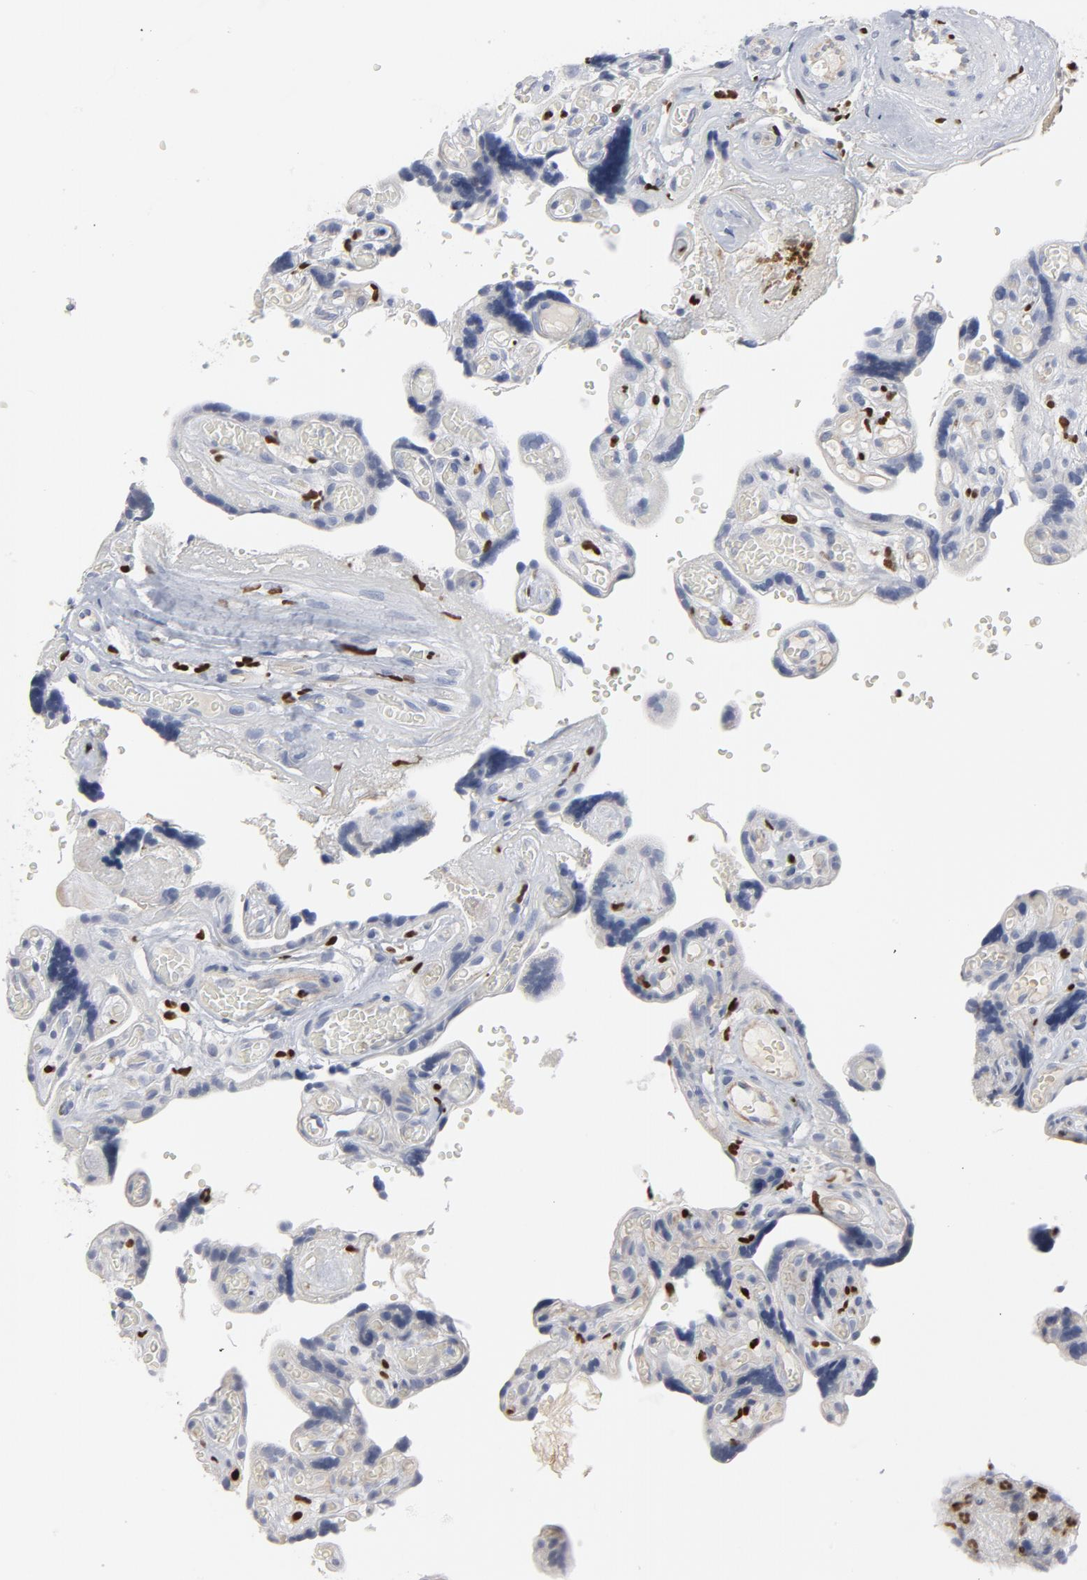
{"staining": {"intensity": "weak", "quantity": "25%-75%", "location": "cytoplasmic/membranous"}, "tissue": "placenta", "cell_type": "Decidual cells", "image_type": "normal", "snomed": [{"axis": "morphology", "description": "Normal tissue, NOS"}, {"axis": "topography", "description": "Placenta"}], "caption": "Immunohistochemistry histopathology image of benign placenta: placenta stained using IHC demonstrates low levels of weak protein expression localized specifically in the cytoplasmic/membranous of decidual cells, appearing as a cytoplasmic/membranous brown color.", "gene": "SPI1", "patient": {"sex": "female", "age": 30}}